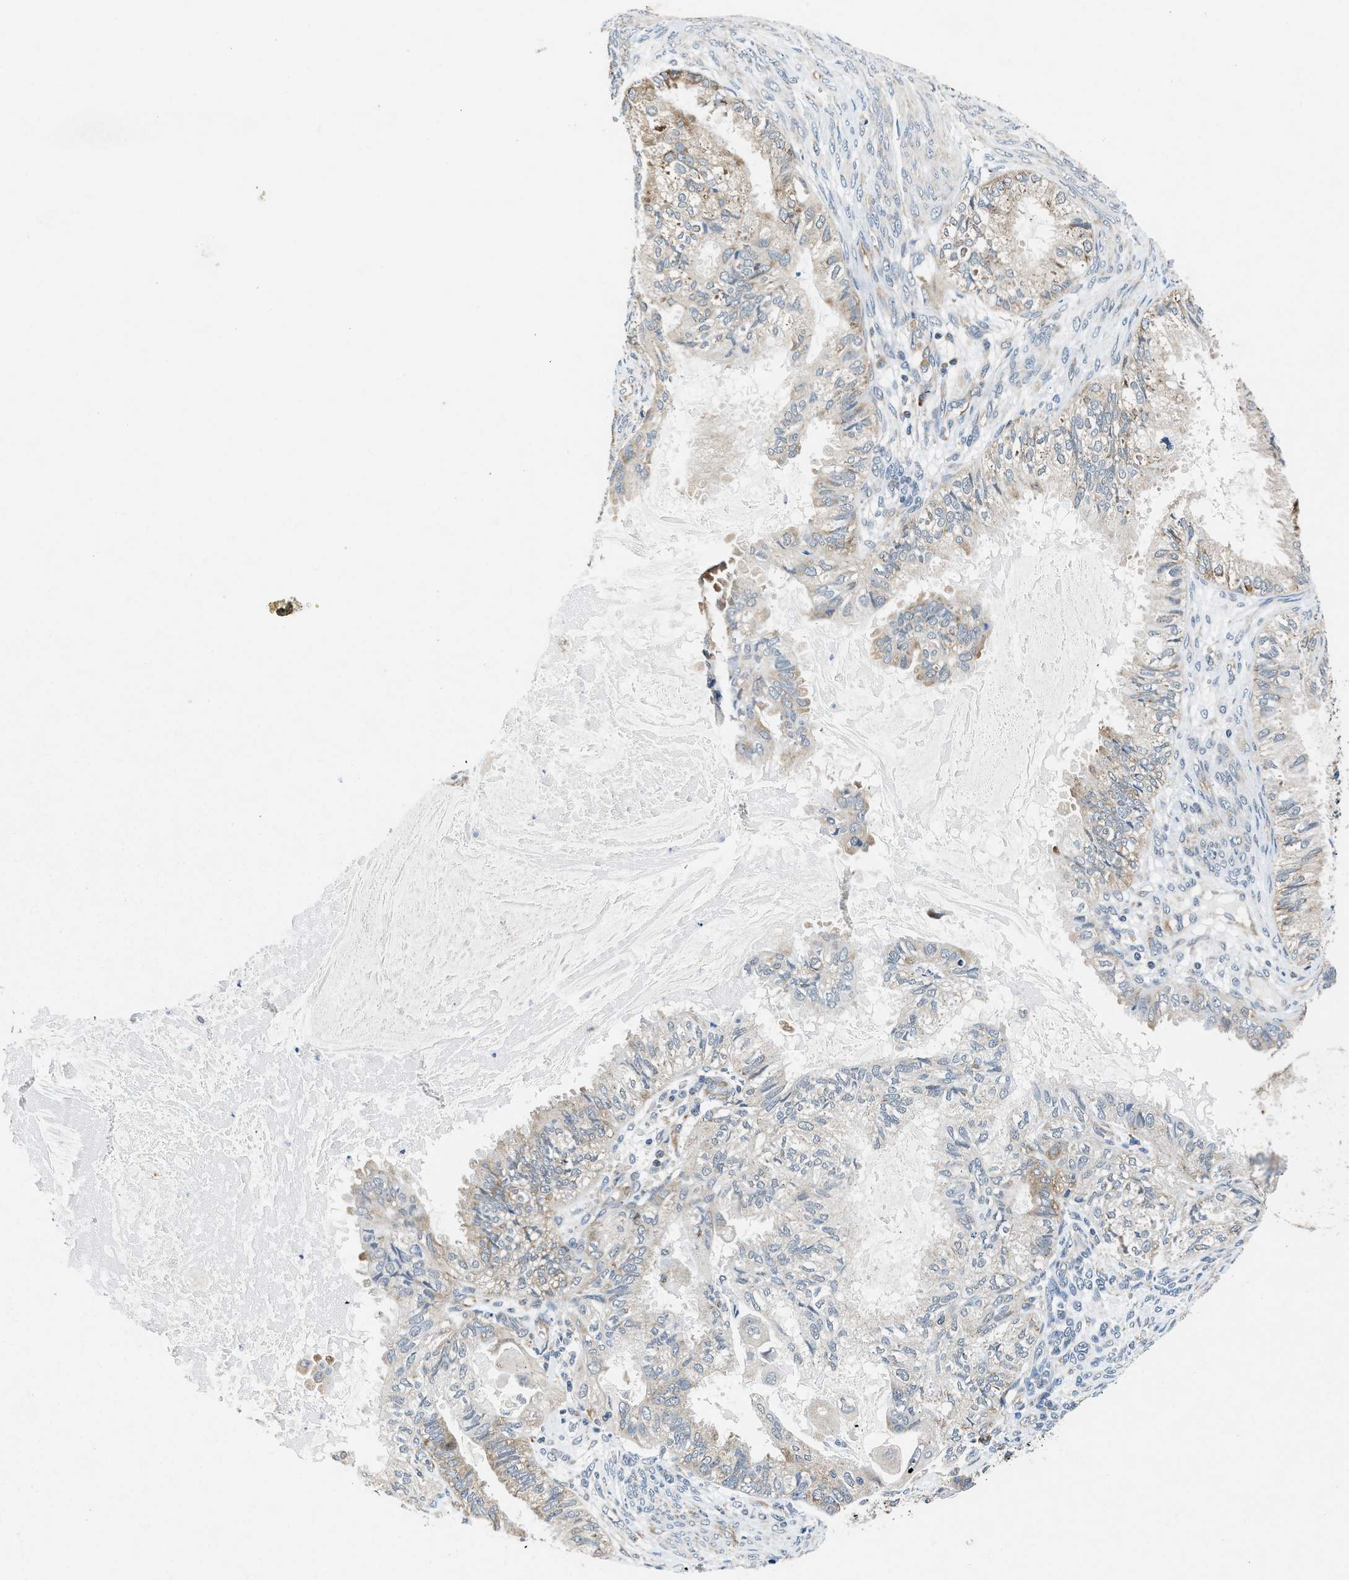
{"staining": {"intensity": "weak", "quantity": "25%-75%", "location": "cytoplasmic/membranous"}, "tissue": "cervical cancer", "cell_type": "Tumor cells", "image_type": "cancer", "snomed": [{"axis": "morphology", "description": "Normal tissue, NOS"}, {"axis": "morphology", "description": "Adenocarcinoma, NOS"}, {"axis": "topography", "description": "Cervix"}, {"axis": "topography", "description": "Endometrium"}], "caption": "Immunohistochemical staining of cervical cancer (adenocarcinoma) displays weak cytoplasmic/membranous protein expression in approximately 25%-75% of tumor cells.", "gene": "PA2G4", "patient": {"sex": "female", "age": 86}}